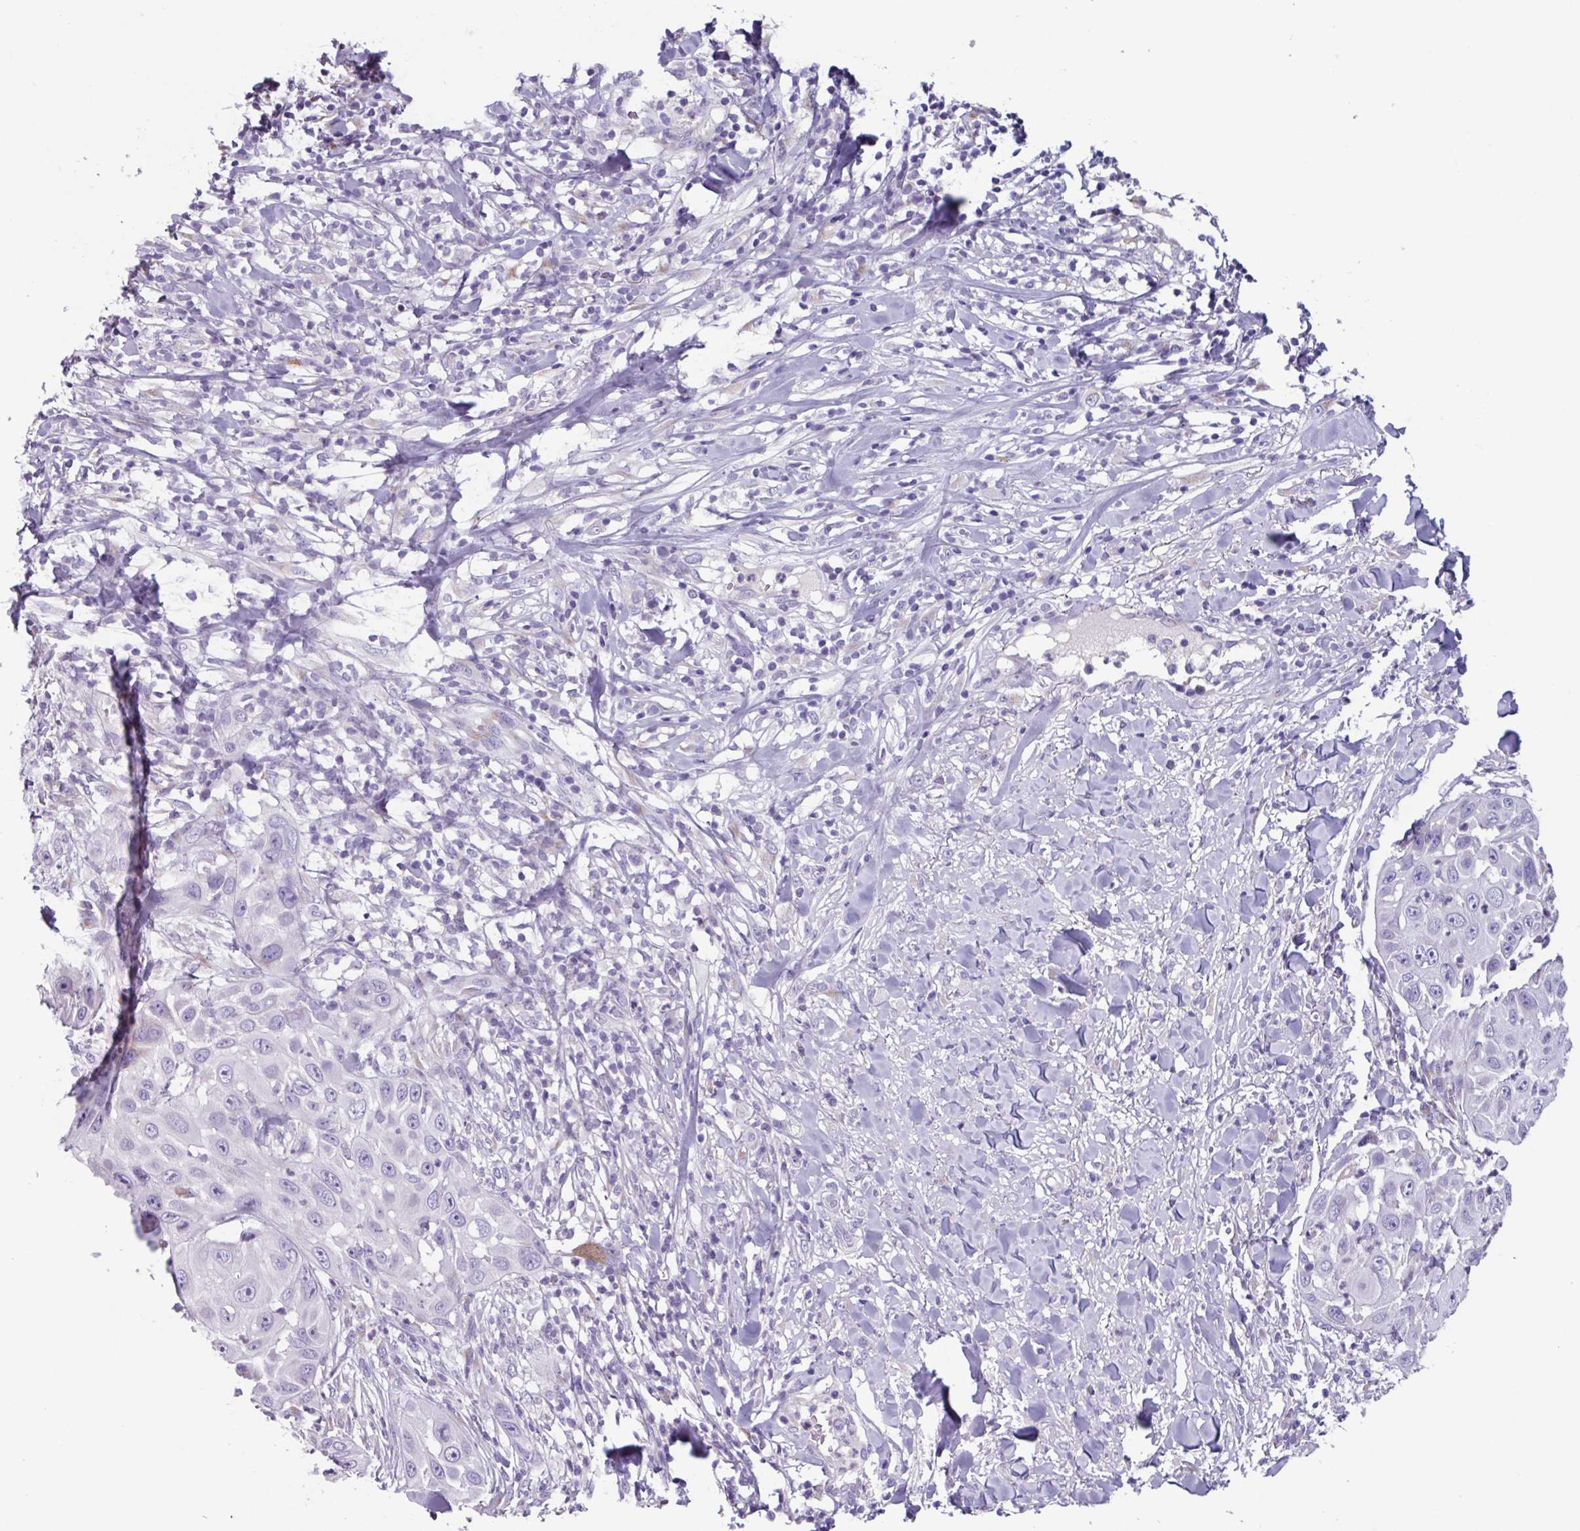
{"staining": {"intensity": "negative", "quantity": "none", "location": "none"}, "tissue": "skin cancer", "cell_type": "Tumor cells", "image_type": "cancer", "snomed": [{"axis": "morphology", "description": "Squamous cell carcinoma, NOS"}, {"axis": "topography", "description": "Skin"}], "caption": "A high-resolution micrograph shows immunohistochemistry (IHC) staining of skin cancer (squamous cell carcinoma), which displays no significant staining in tumor cells.", "gene": "ADGRE1", "patient": {"sex": "female", "age": 44}}